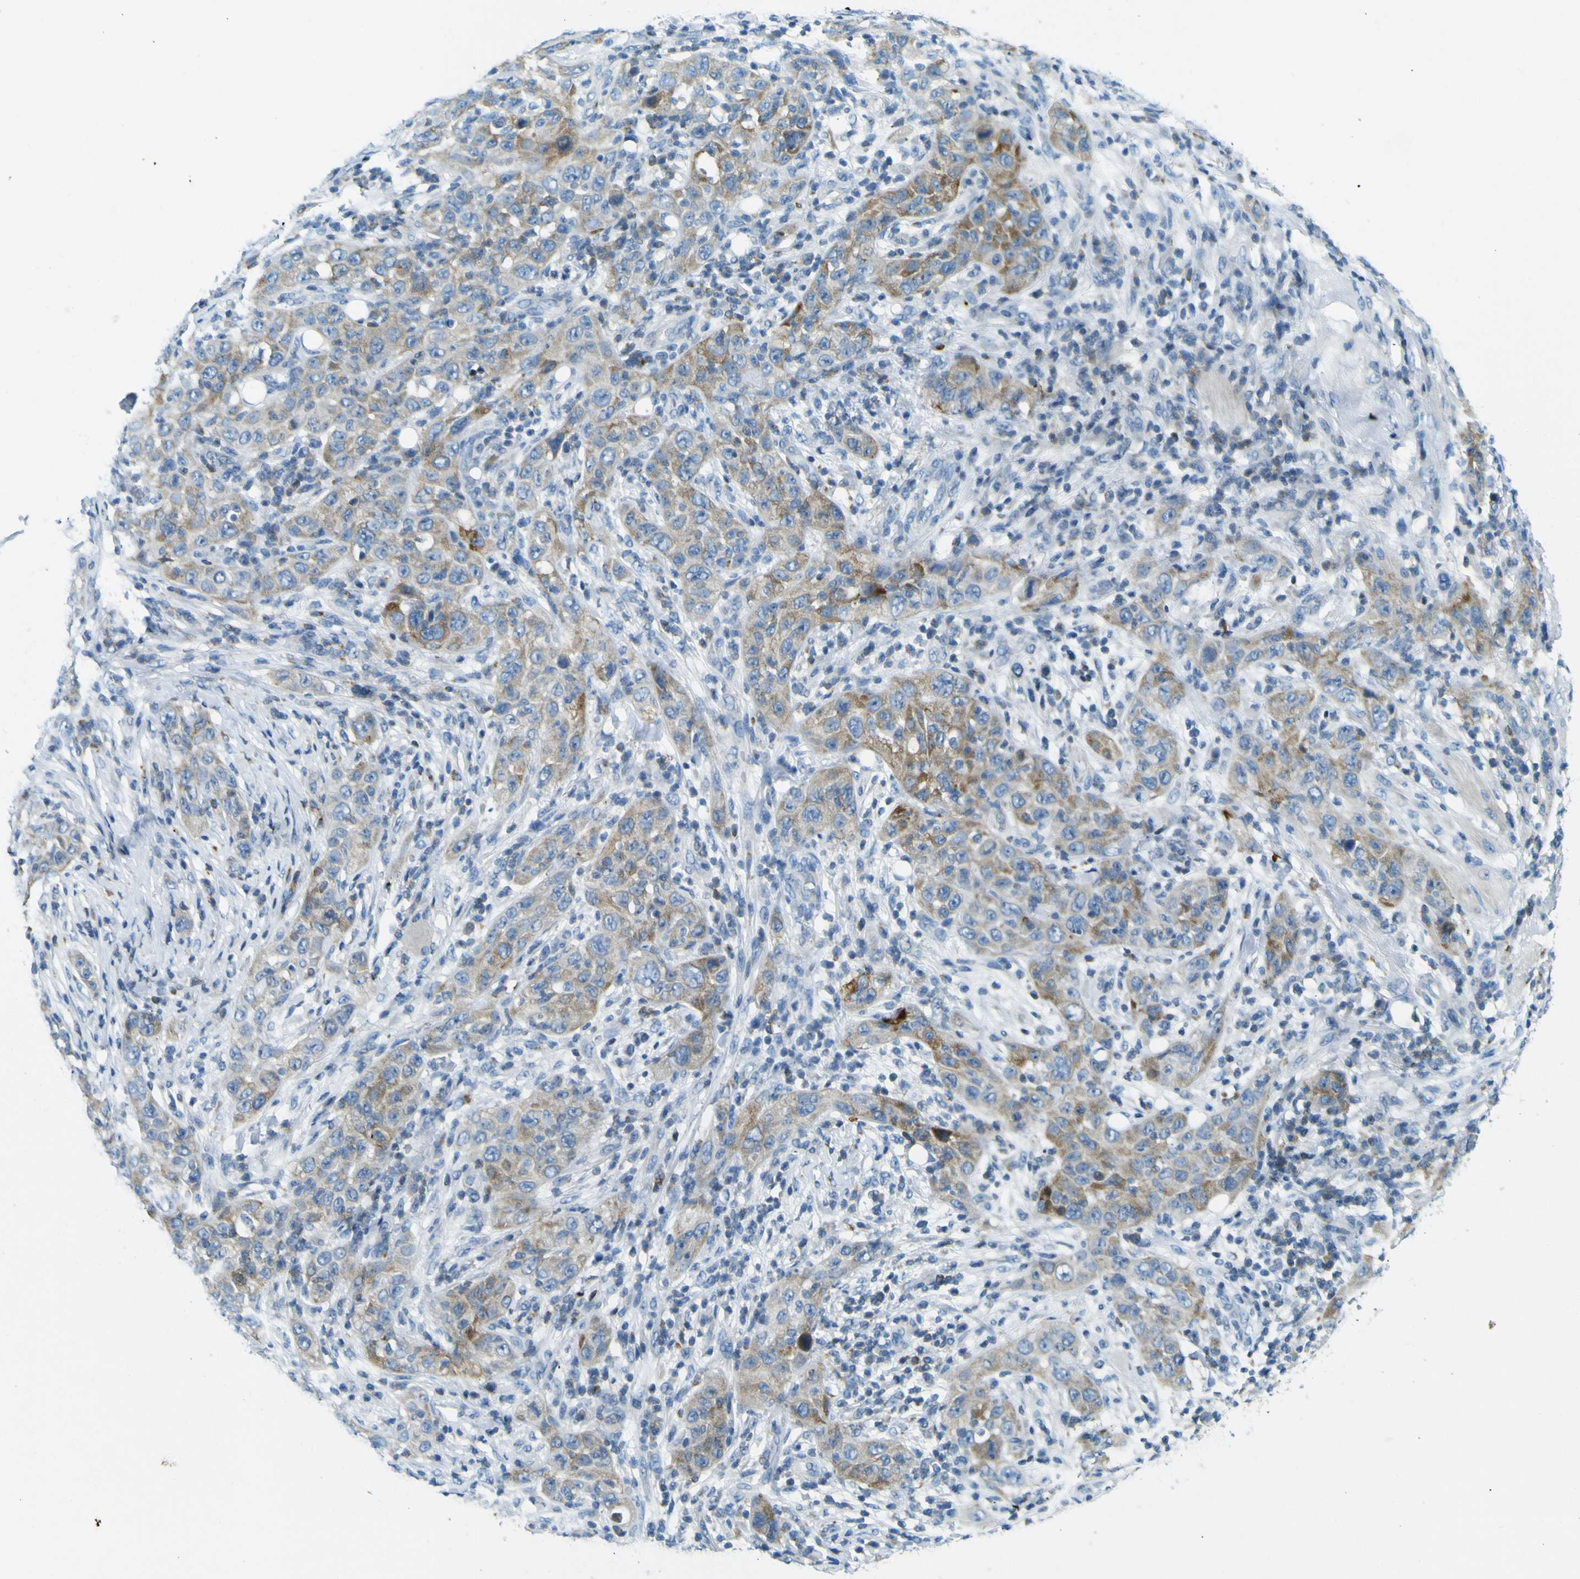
{"staining": {"intensity": "moderate", "quantity": "25%-75%", "location": "cytoplasmic/membranous"}, "tissue": "skin cancer", "cell_type": "Tumor cells", "image_type": "cancer", "snomed": [{"axis": "morphology", "description": "Squamous cell carcinoma, NOS"}, {"axis": "topography", "description": "Skin"}], "caption": "Human skin cancer stained with a brown dye shows moderate cytoplasmic/membranous positive expression in approximately 25%-75% of tumor cells.", "gene": "SORCS1", "patient": {"sex": "female", "age": 88}}